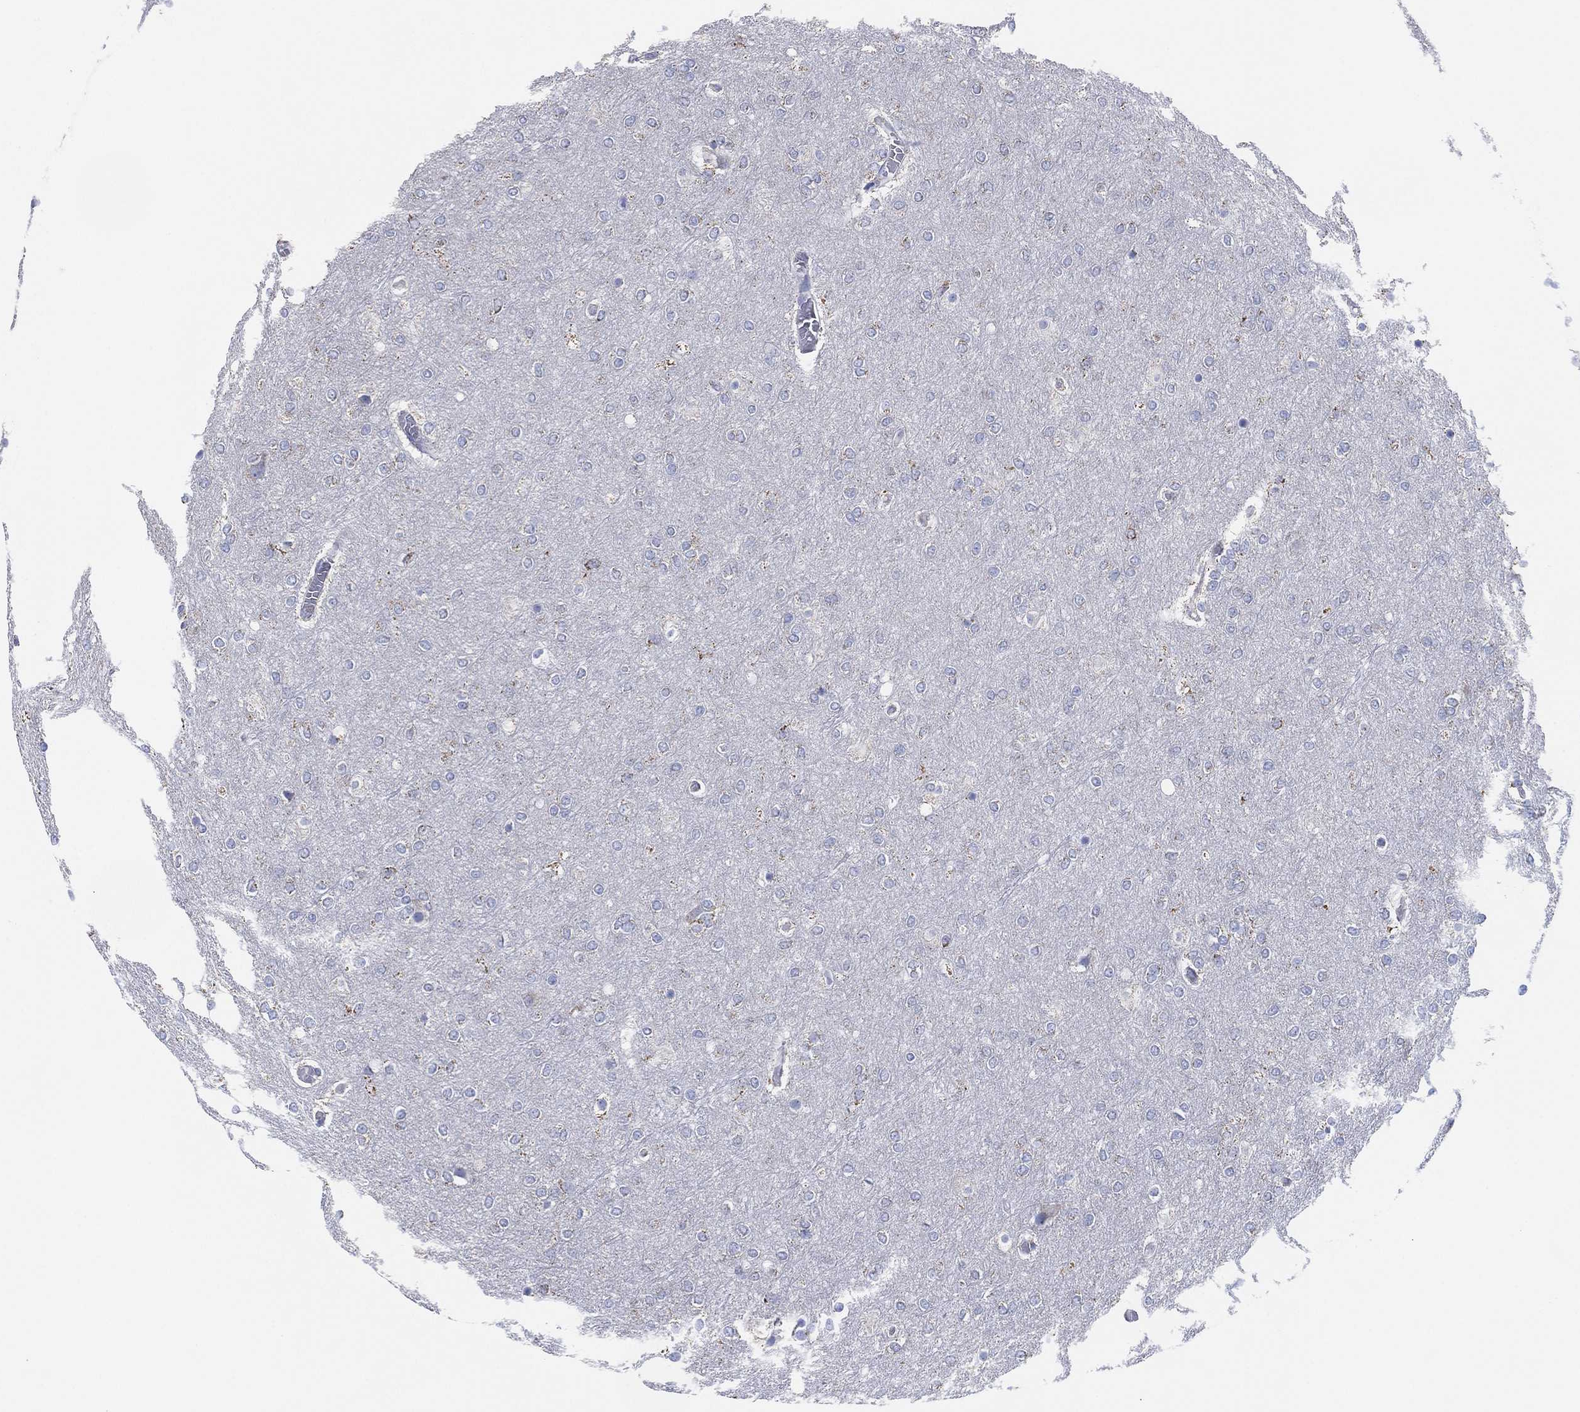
{"staining": {"intensity": "negative", "quantity": "none", "location": "none"}, "tissue": "glioma", "cell_type": "Tumor cells", "image_type": "cancer", "snomed": [{"axis": "morphology", "description": "Glioma, malignant, High grade"}, {"axis": "topography", "description": "Brain"}], "caption": "A micrograph of glioma stained for a protein reveals no brown staining in tumor cells.", "gene": "CFTR", "patient": {"sex": "female", "age": 61}}